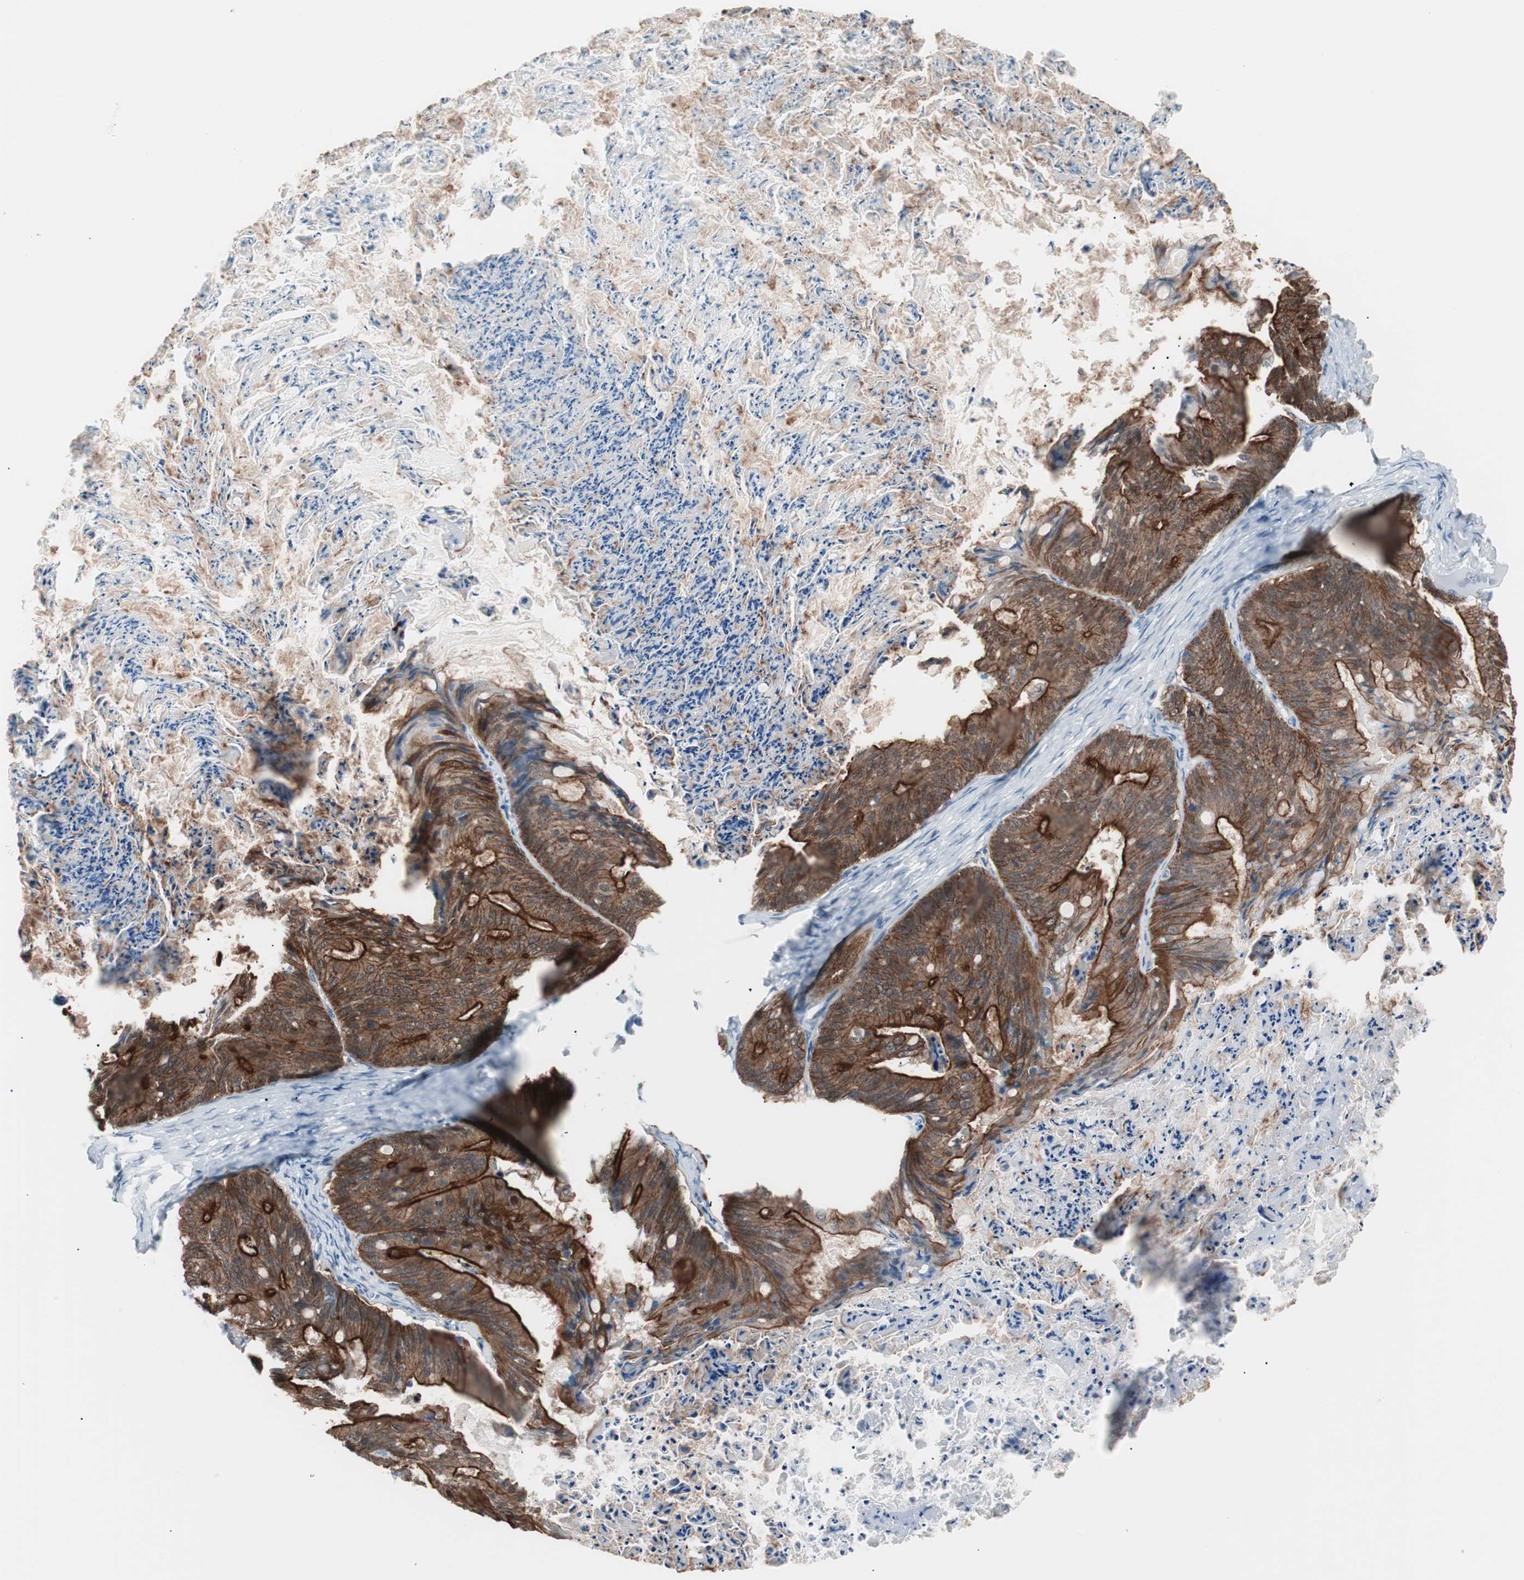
{"staining": {"intensity": "strong", "quantity": ">75%", "location": "cytoplasmic/membranous"}, "tissue": "ovarian cancer", "cell_type": "Tumor cells", "image_type": "cancer", "snomed": [{"axis": "morphology", "description": "Cystadenocarcinoma, mucinous, NOS"}, {"axis": "topography", "description": "Ovary"}], "caption": "High-power microscopy captured an immunohistochemistry (IHC) micrograph of ovarian cancer, revealing strong cytoplasmic/membranous positivity in about >75% of tumor cells.", "gene": "VIL1", "patient": {"sex": "female", "age": 36}}